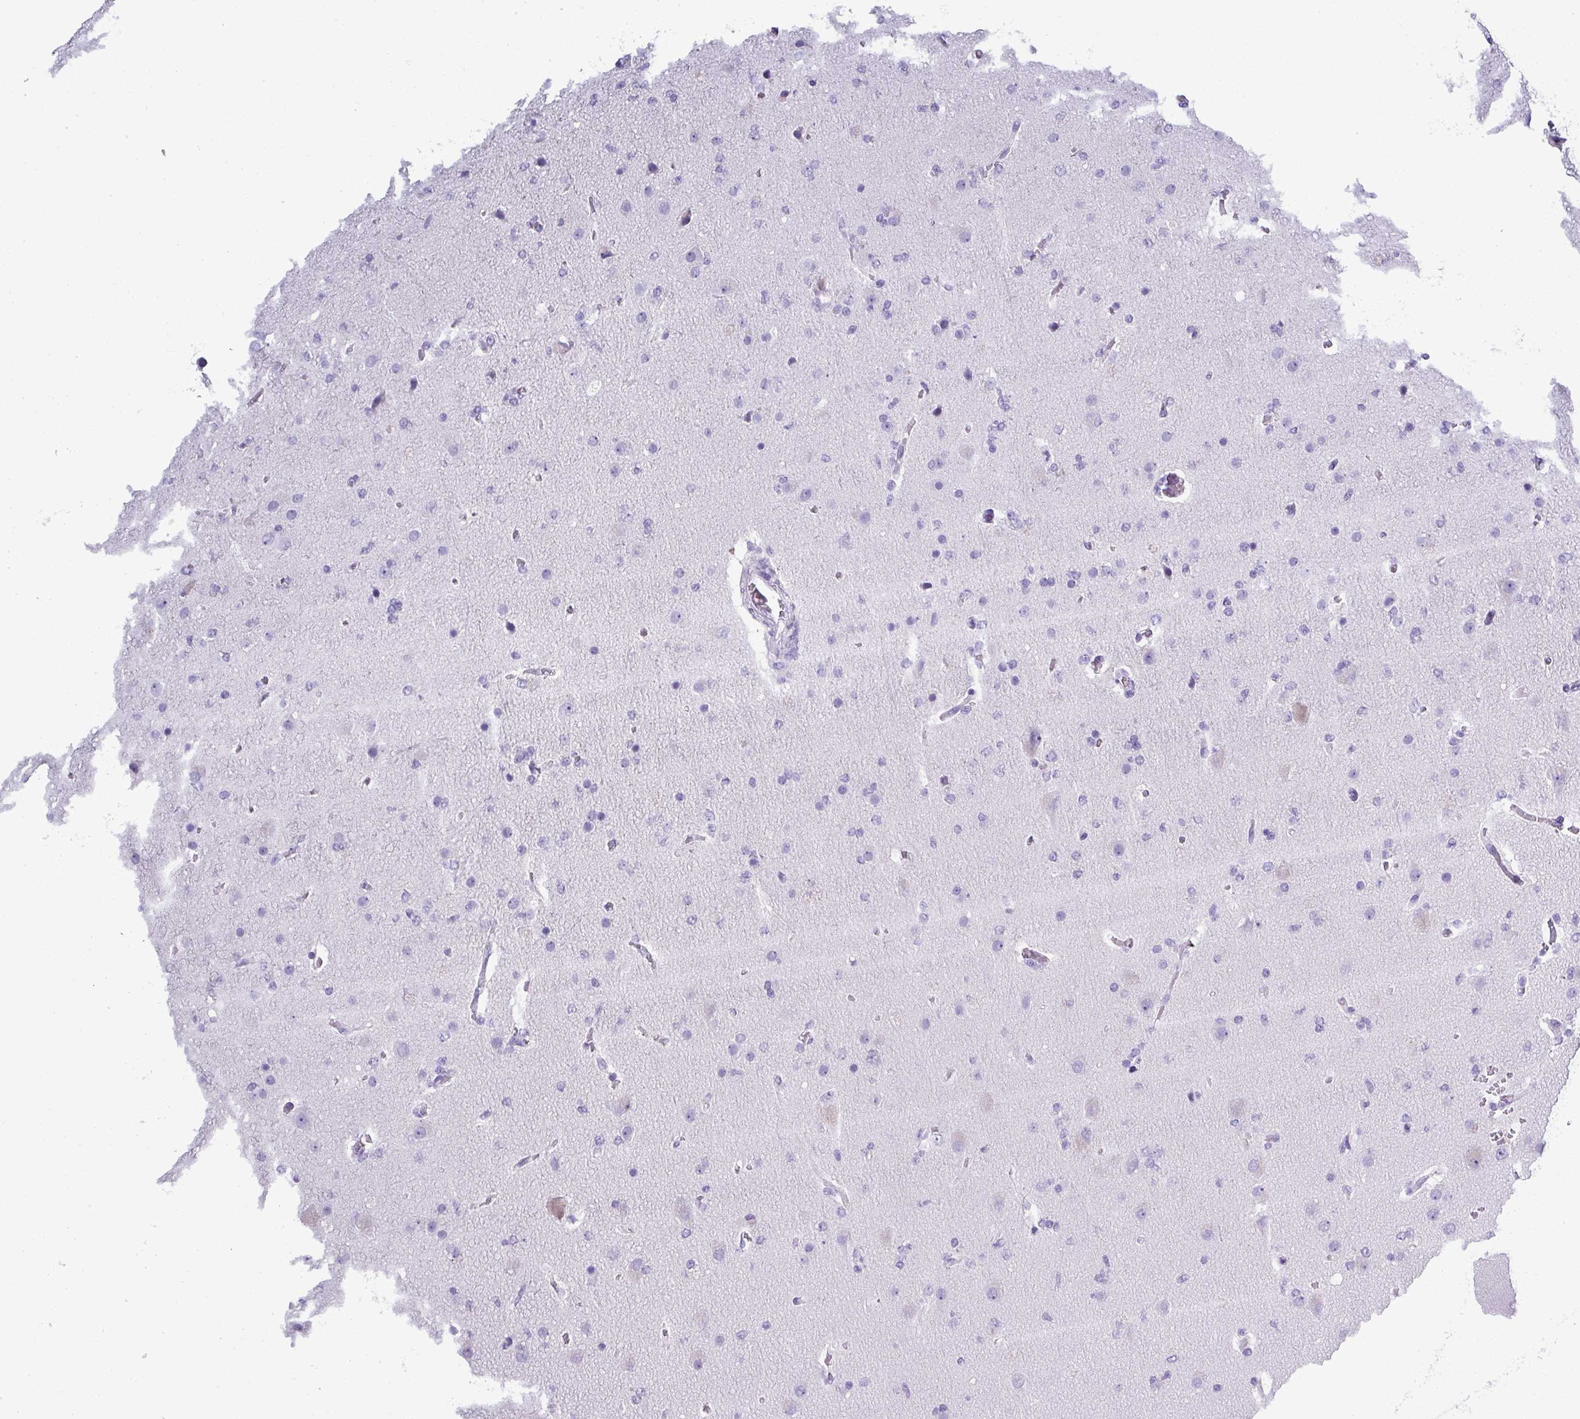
{"staining": {"intensity": "negative", "quantity": "none", "location": "none"}, "tissue": "glioma", "cell_type": "Tumor cells", "image_type": "cancer", "snomed": [{"axis": "morphology", "description": "Glioma, malignant, High grade"}, {"axis": "topography", "description": "Brain"}], "caption": "Immunohistochemistry (IHC) micrograph of glioma stained for a protein (brown), which shows no positivity in tumor cells.", "gene": "ZNF568", "patient": {"sex": "female", "age": 74}}